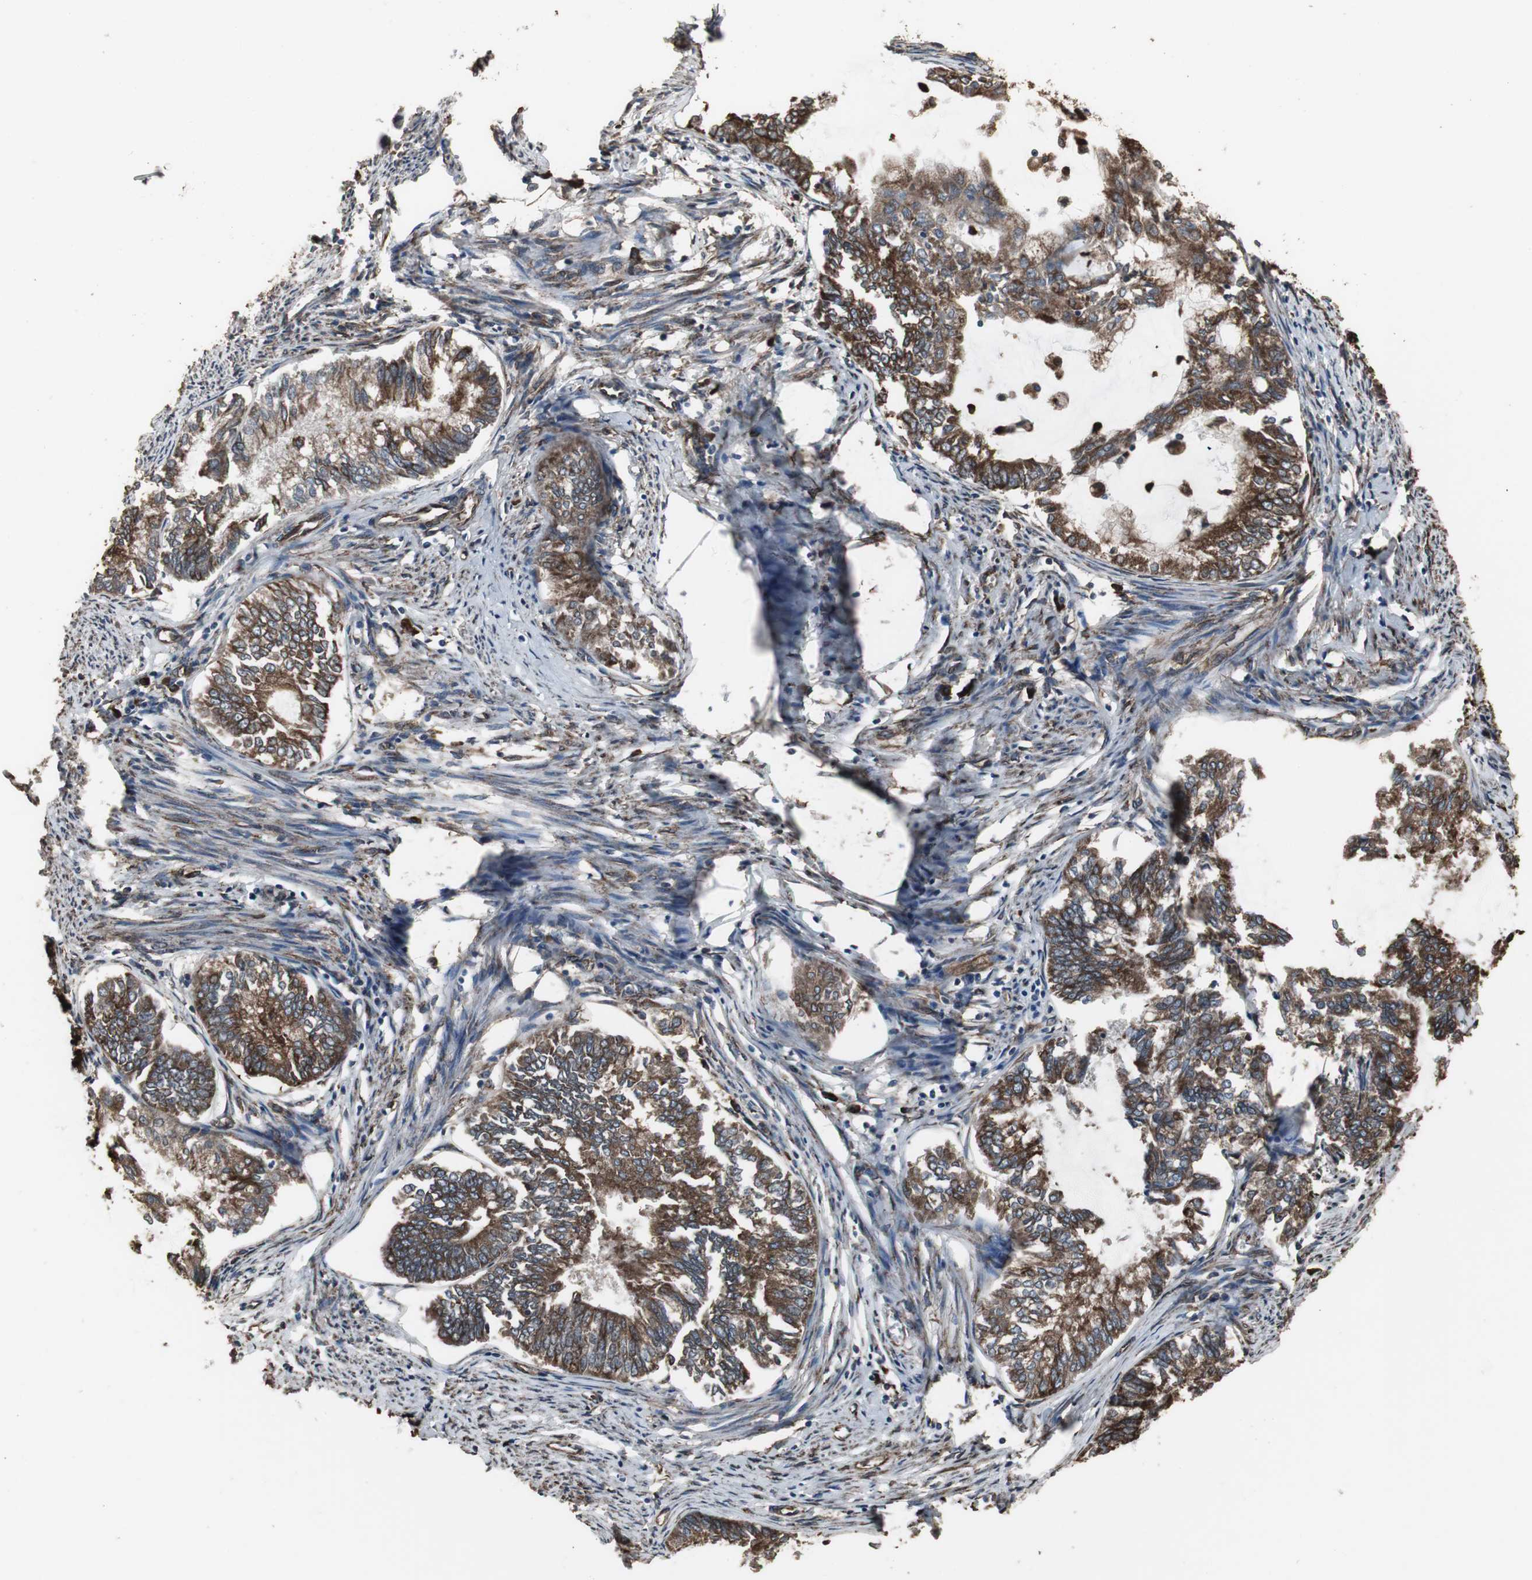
{"staining": {"intensity": "strong", "quantity": ">75%", "location": "cytoplasmic/membranous"}, "tissue": "endometrial cancer", "cell_type": "Tumor cells", "image_type": "cancer", "snomed": [{"axis": "morphology", "description": "Adenocarcinoma, NOS"}, {"axis": "topography", "description": "Endometrium"}], "caption": "Protein staining of endometrial adenocarcinoma tissue displays strong cytoplasmic/membranous expression in about >75% of tumor cells.", "gene": "CALU", "patient": {"sex": "female", "age": 86}}